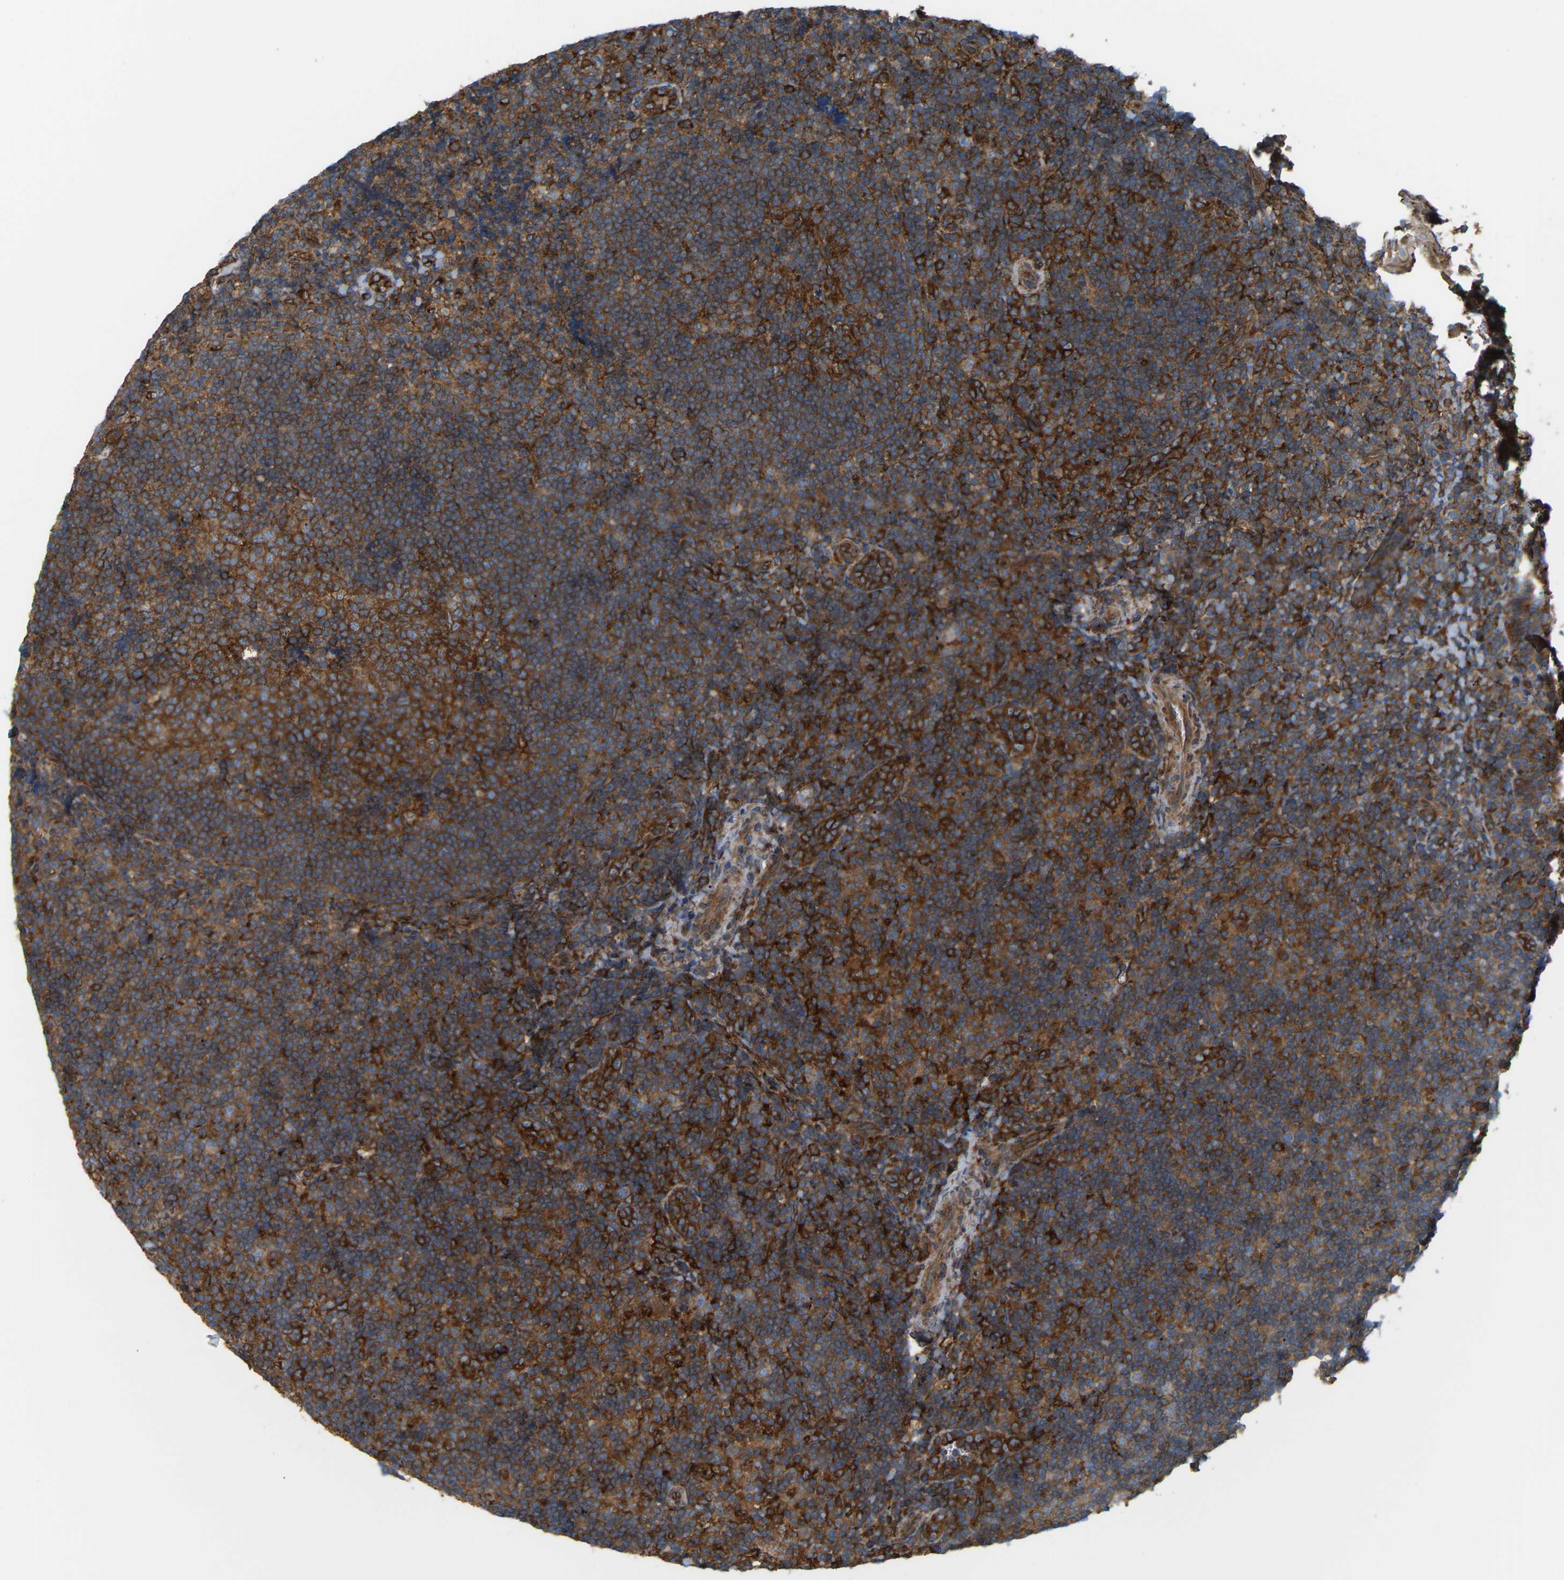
{"staining": {"intensity": "moderate", "quantity": ">75%", "location": "cytoplasmic/membranous"}, "tissue": "tonsil", "cell_type": "Germinal center cells", "image_type": "normal", "snomed": [{"axis": "morphology", "description": "Normal tissue, NOS"}, {"axis": "topography", "description": "Tonsil"}], "caption": "This micrograph displays immunohistochemistry staining of unremarkable tonsil, with medium moderate cytoplasmic/membranous expression in about >75% of germinal center cells.", "gene": "PICALM", "patient": {"sex": "male", "age": 37}}